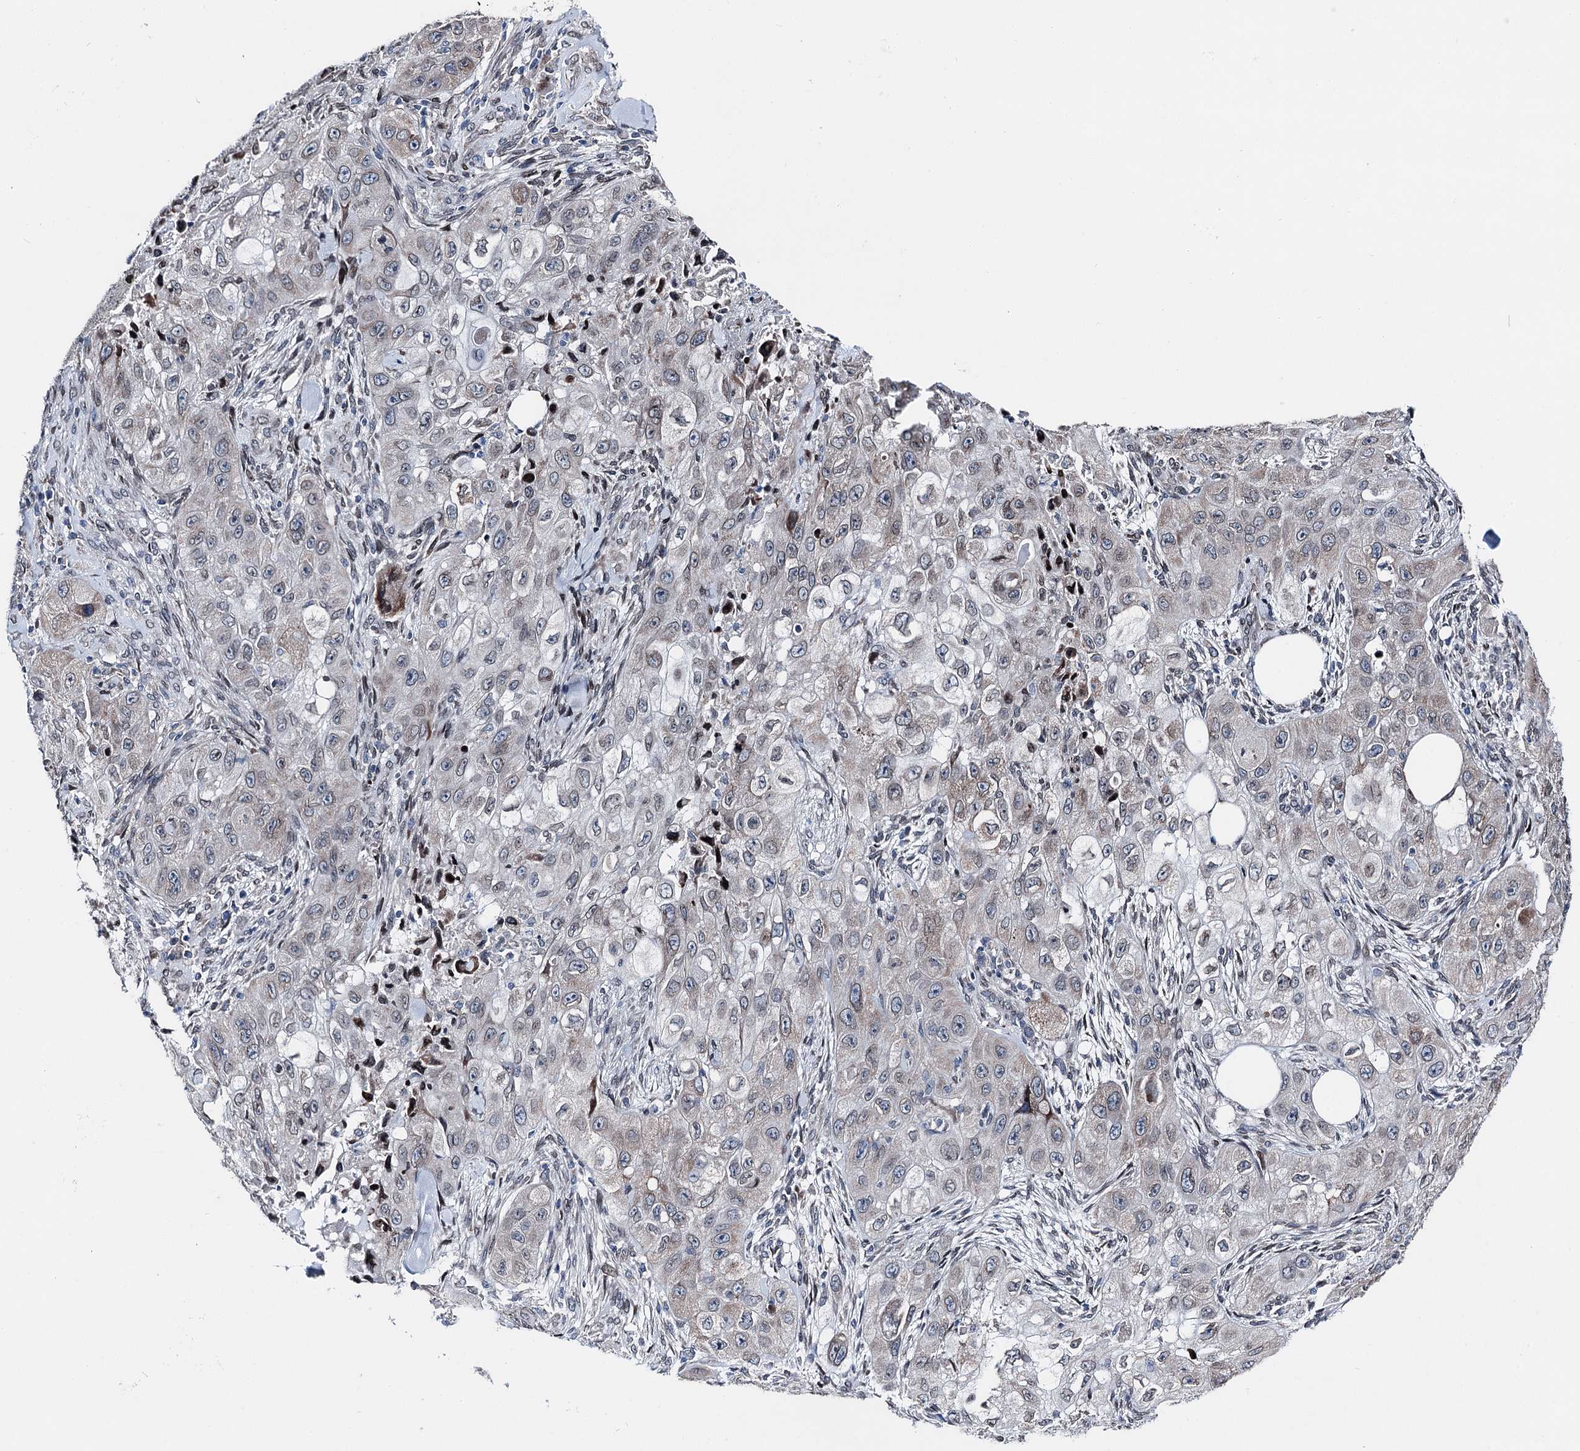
{"staining": {"intensity": "weak", "quantity": "<25%", "location": "cytoplasmic/membranous"}, "tissue": "skin cancer", "cell_type": "Tumor cells", "image_type": "cancer", "snomed": [{"axis": "morphology", "description": "Squamous cell carcinoma, NOS"}, {"axis": "topography", "description": "Skin"}, {"axis": "topography", "description": "Subcutis"}], "caption": "High magnification brightfield microscopy of skin squamous cell carcinoma stained with DAB (brown) and counterstained with hematoxylin (blue): tumor cells show no significant positivity. (Immunohistochemistry (ihc), brightfield microscopy, high magnification).", "gene": "MRPL14", "patient": {"sex": "male", "age": 73}}